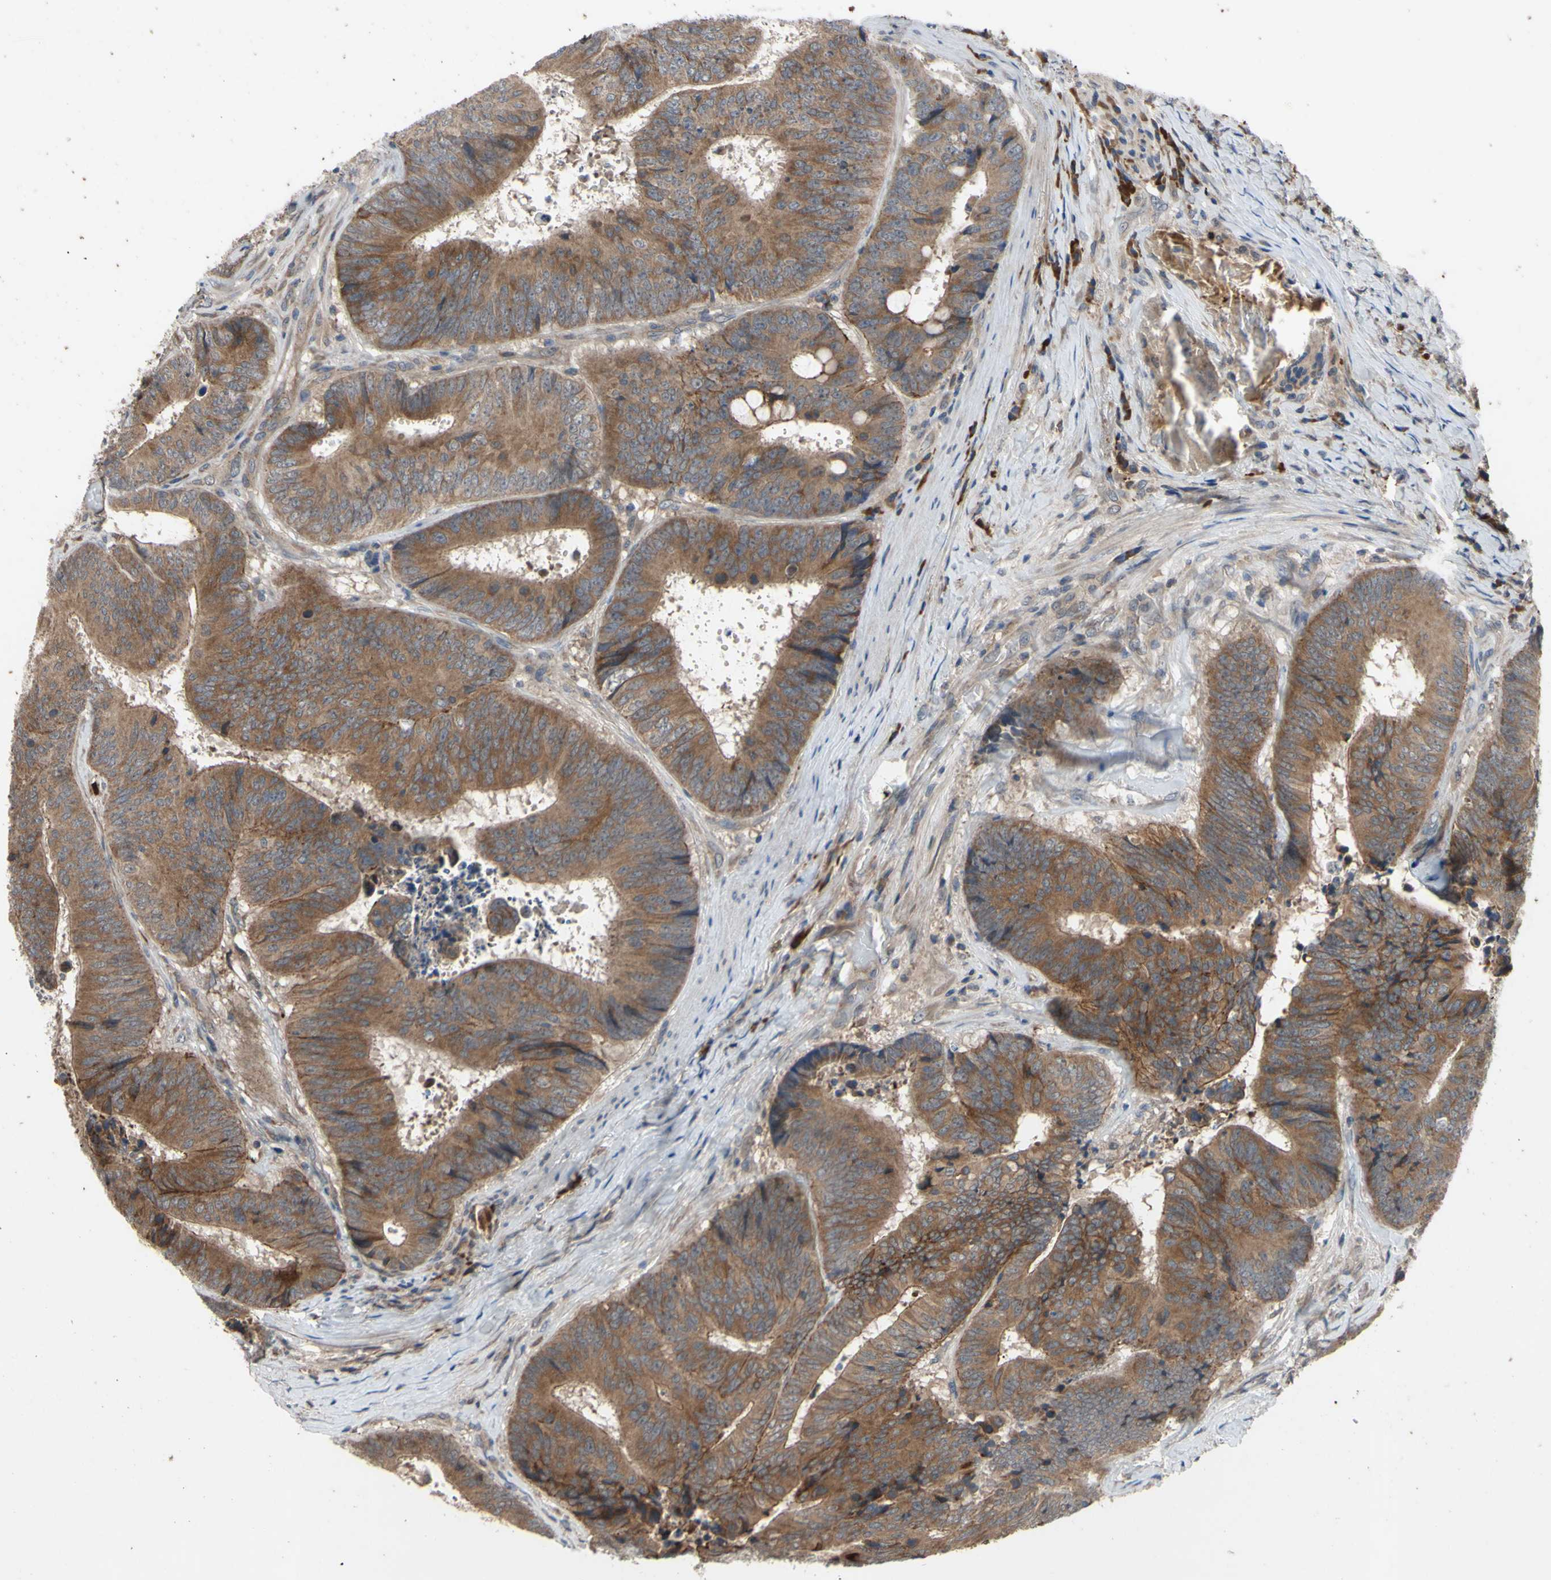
{"staining": {"intensity": "moderate", "quantity": ">75%", "location": "cytoplasmic/membranous"}, "tissue": "colorectal cancer", "cell_type": "Tumor cells", "image_type": "cancer", "snomed": [{"axis": "morphology", "description": "Adenocarcinoma, NOS"}, {"axis": "topography", "description": "Rectum"}], "caption": "Immunohistochemical staining of human colorectal cancer displays medium levels of moderate cytoplasmic/membranous positivity in about >75% of tumor cells.", "gene": "XIAP", "patient": {"sex": "male", "age": 72}}